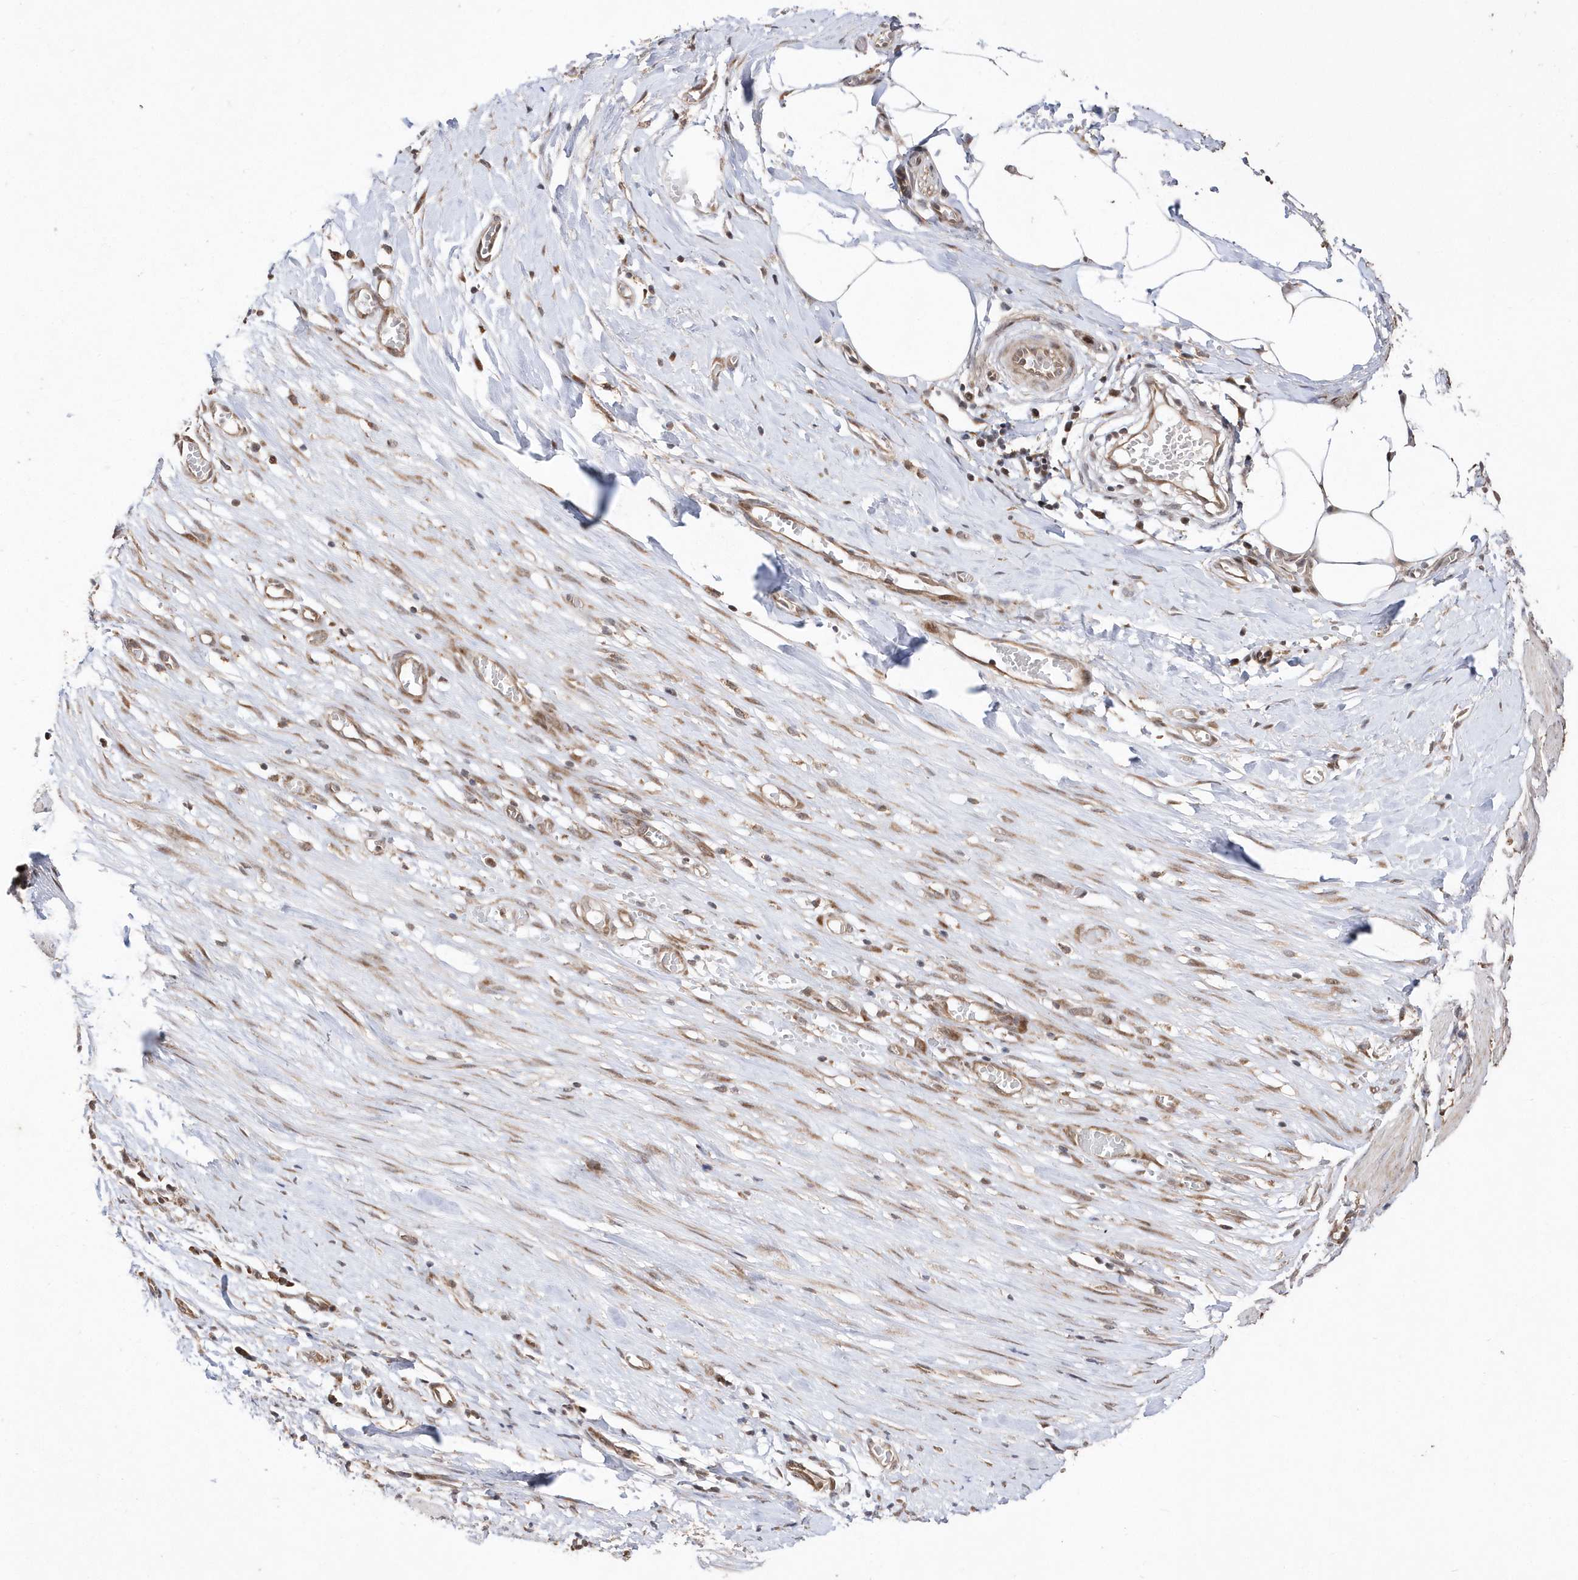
{"staining": {"intensity": "moderate", "quantity": "25%-75%", "location": "cytoplasmic/membranous,nuclear"}, "tissue": "smooth muscle", "cell_type": "Smooth muscle cells", "image_type": "normal", "snomed": [{"axis": "morphology", "description": "Normal tissue, NOS"}, {"axis": "morphology", "description": "Adenocarcinoma, NOS"}, {"axis": "topography", "description": "Colon"}, {"axis": "topography", "description": "Peripheral nerve tissue"}], "caption": "Benign smooth muscle demonstrates moderate cytoplasmic/membranous,nuclear staining in about 25%-75% of smooth muscle cells, visualized by immunohistochemistry. The protein is shown in brown color, while the nuclei are stained blue.", "gene": "DALRD3", "patient": {"sex": "male", "age": 14}}